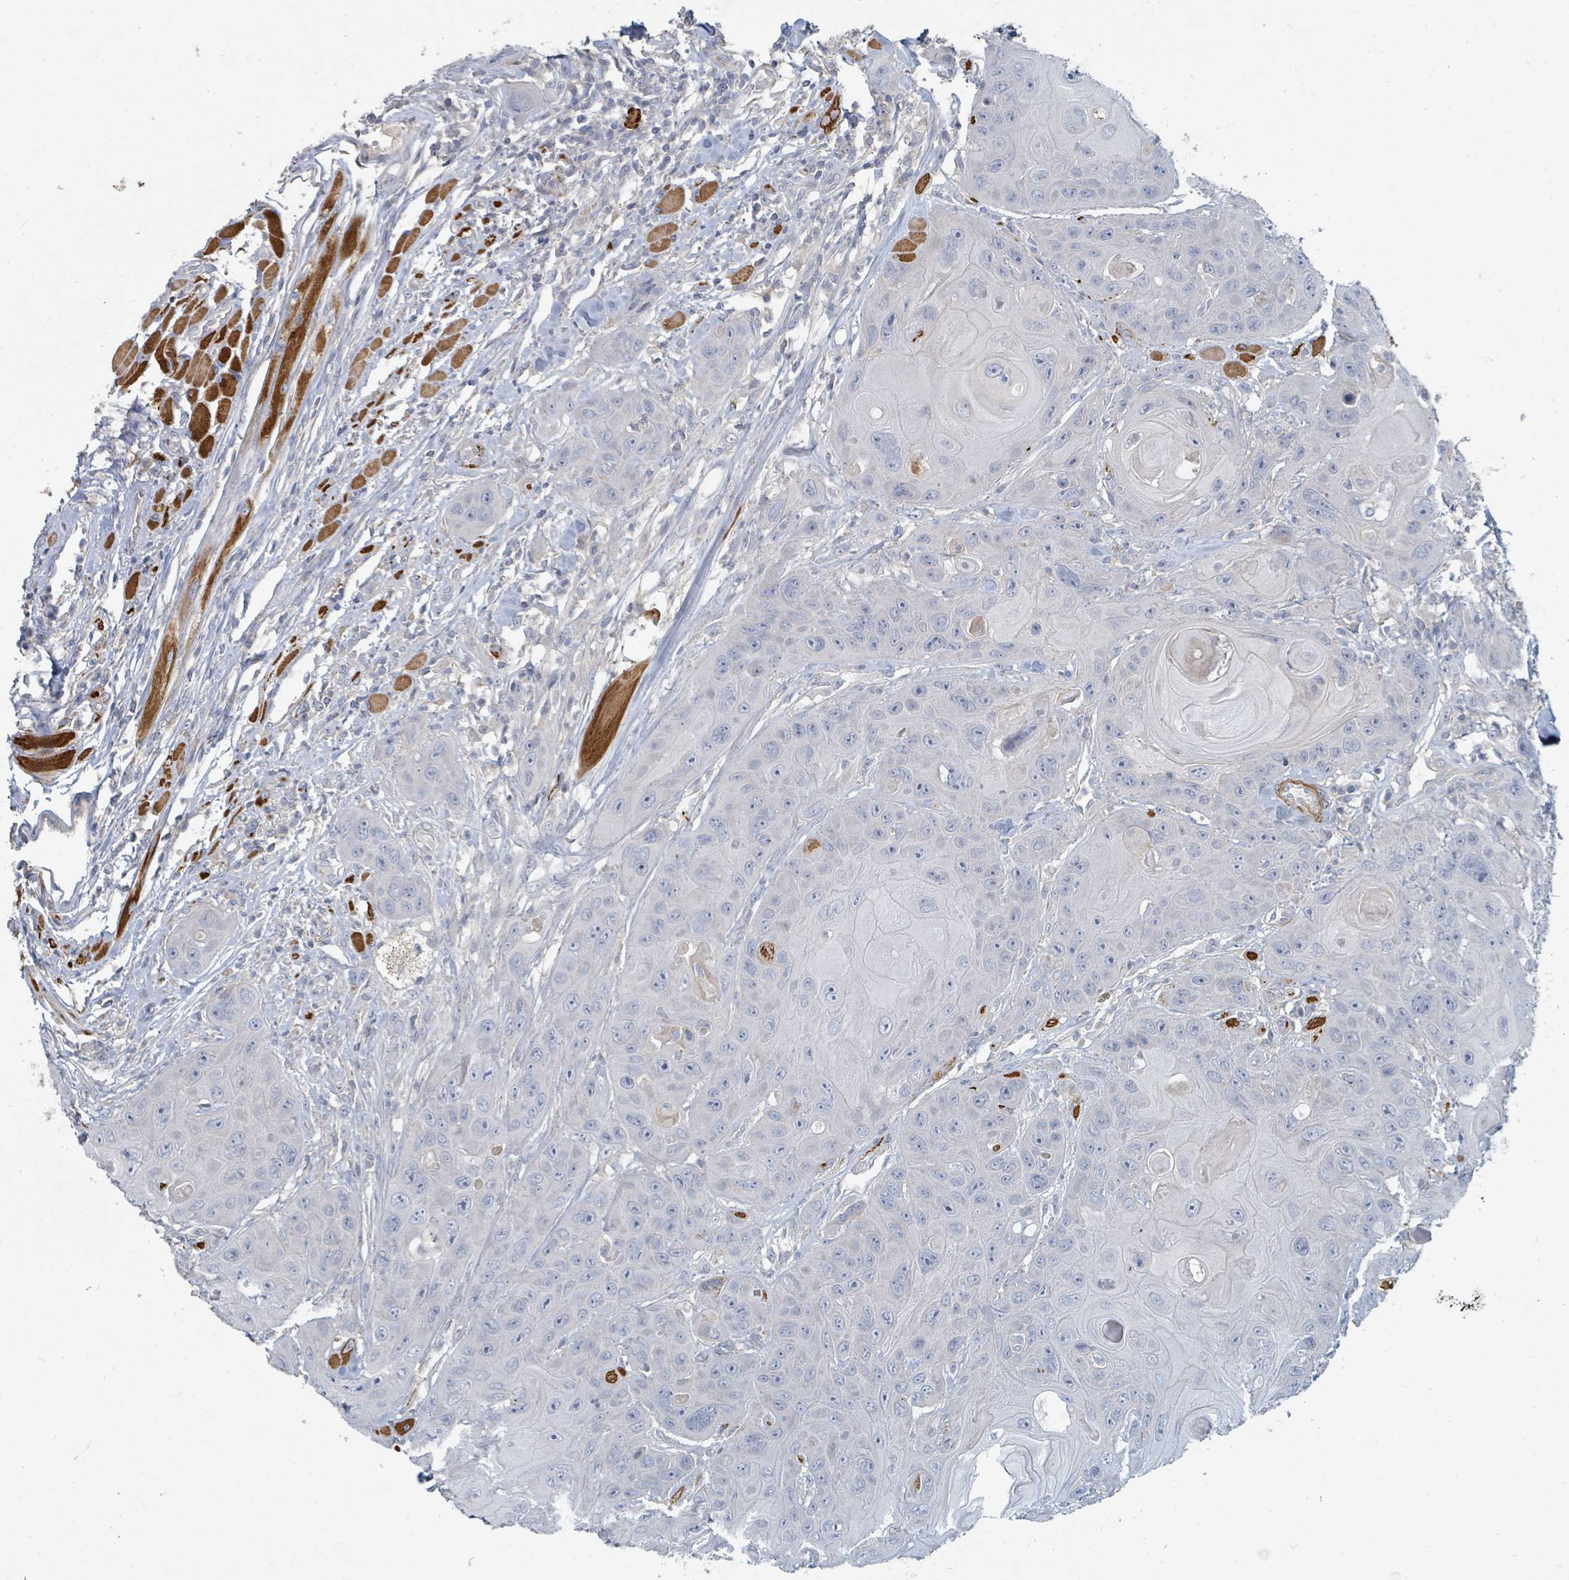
{"staining": {"intensity": "negative", "quantity": "none", "location": "none"}, "tissue": "head and neck cancer", "cell_type": "Tumor cells", "image_type": "cancer", "snomed": [{"axis": "morphology", "description": "Squamous cell carcinoma, NOS"}, {"axis": "topography", "description": "Head-Neck"}], "caption": "An immunohistochemistry (IHC) histopathology image of head and neck squamous cell carcinoma is shown. There is no staining in tumor cells of head and neck squamous cell carcinoma.", "gene": "ARGFX", "patient": {"sex": "female", "age": 59}}